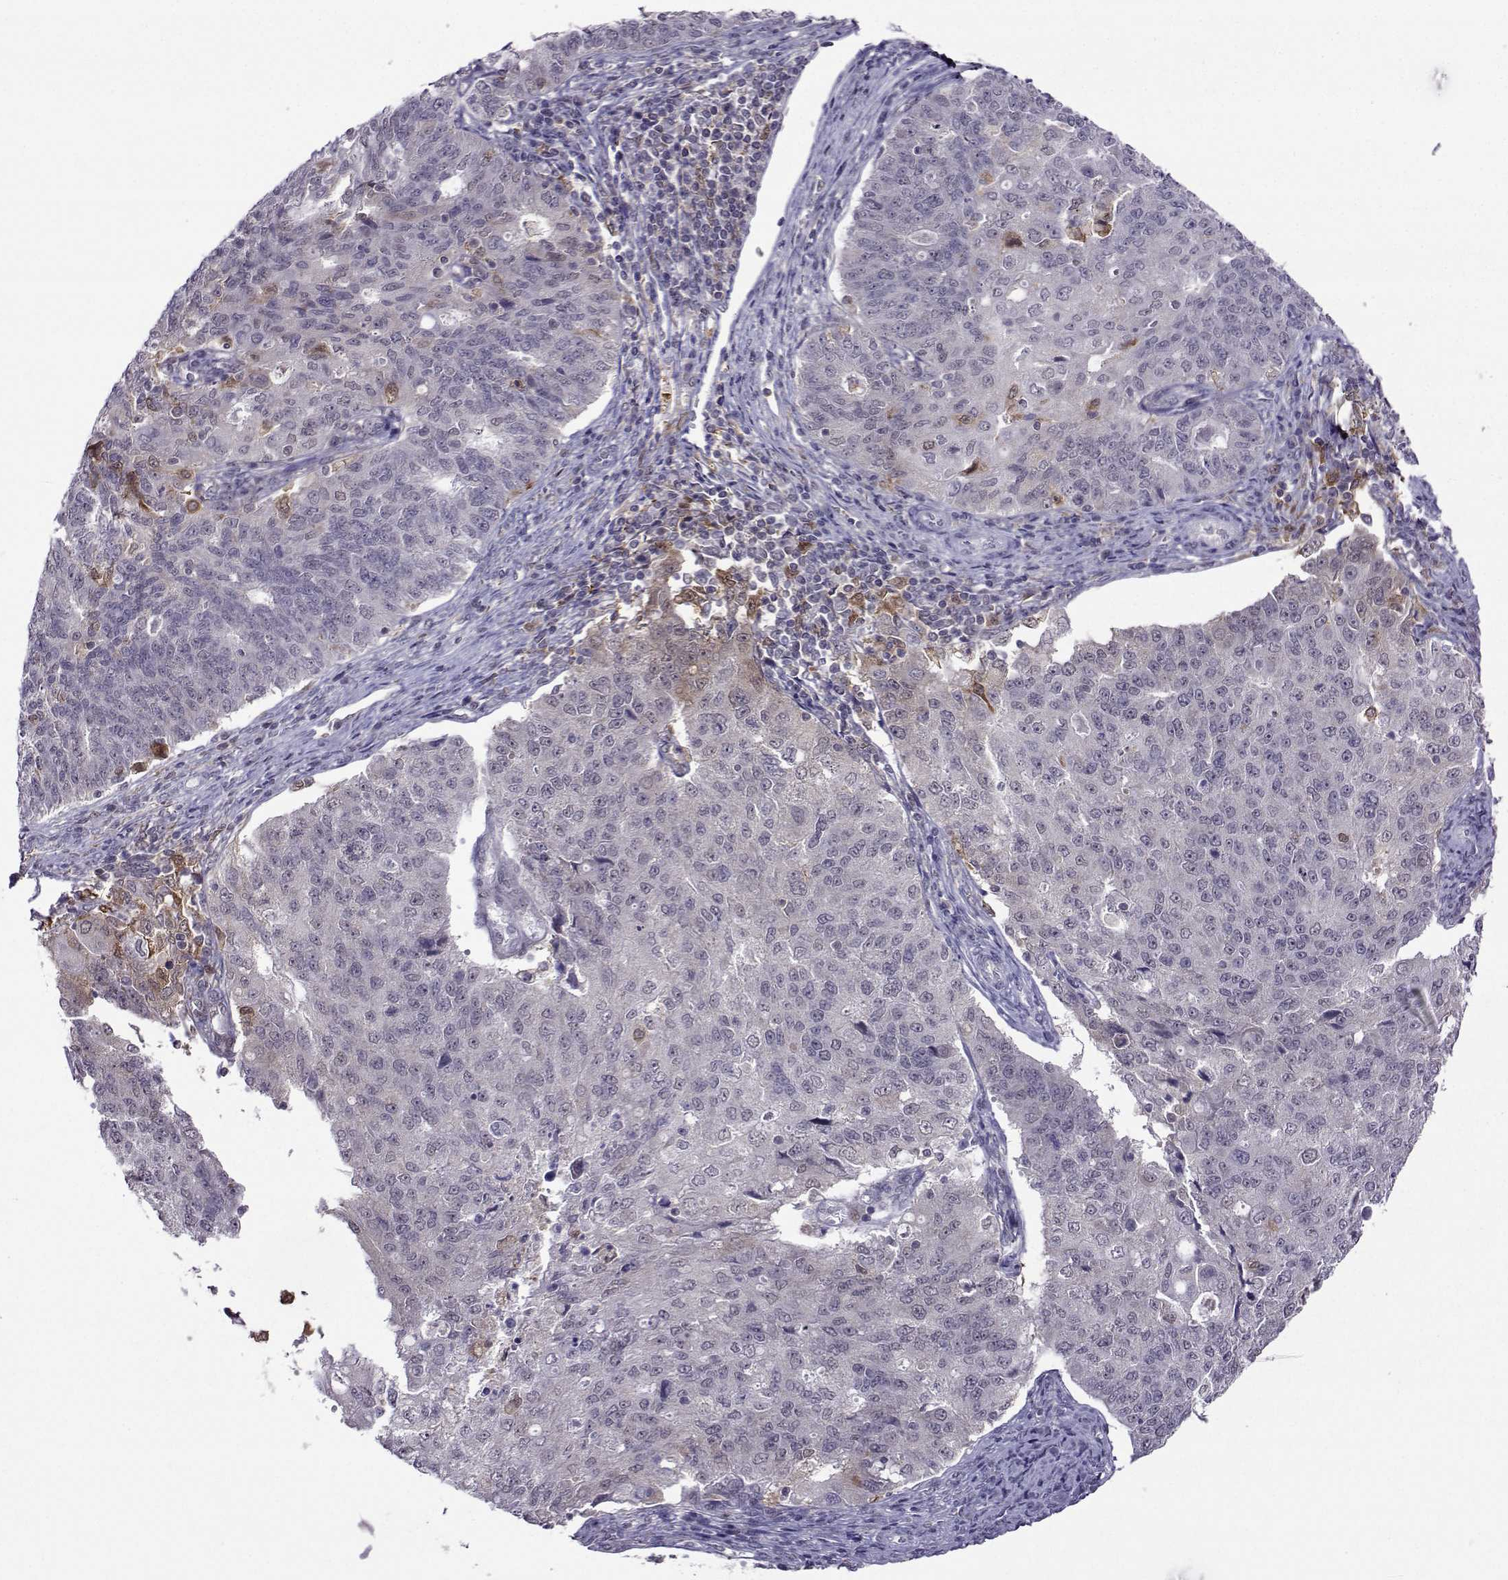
{"staining": {"intensity": "moderate", "quantity": "<25%", "location": "cytoplasmic/membranous"}, "tissue": "endometrial cancer", "cell_type": "Tumor cells", "image_type": "cancer", "snomed": [{"axis": "morphology", "description": "Adenocarcinoma, NOS"}, {"axis": "topography", "description": "Endometrium"}], "caption": "Immunohistochemical staining of human endometrial cancer reveals low levels of moderate cytoplasmic/membranous protein staining in about <25% of tumor cells.", "gene": "DDX20", "patient": {"sex": "female", "age": 43}}